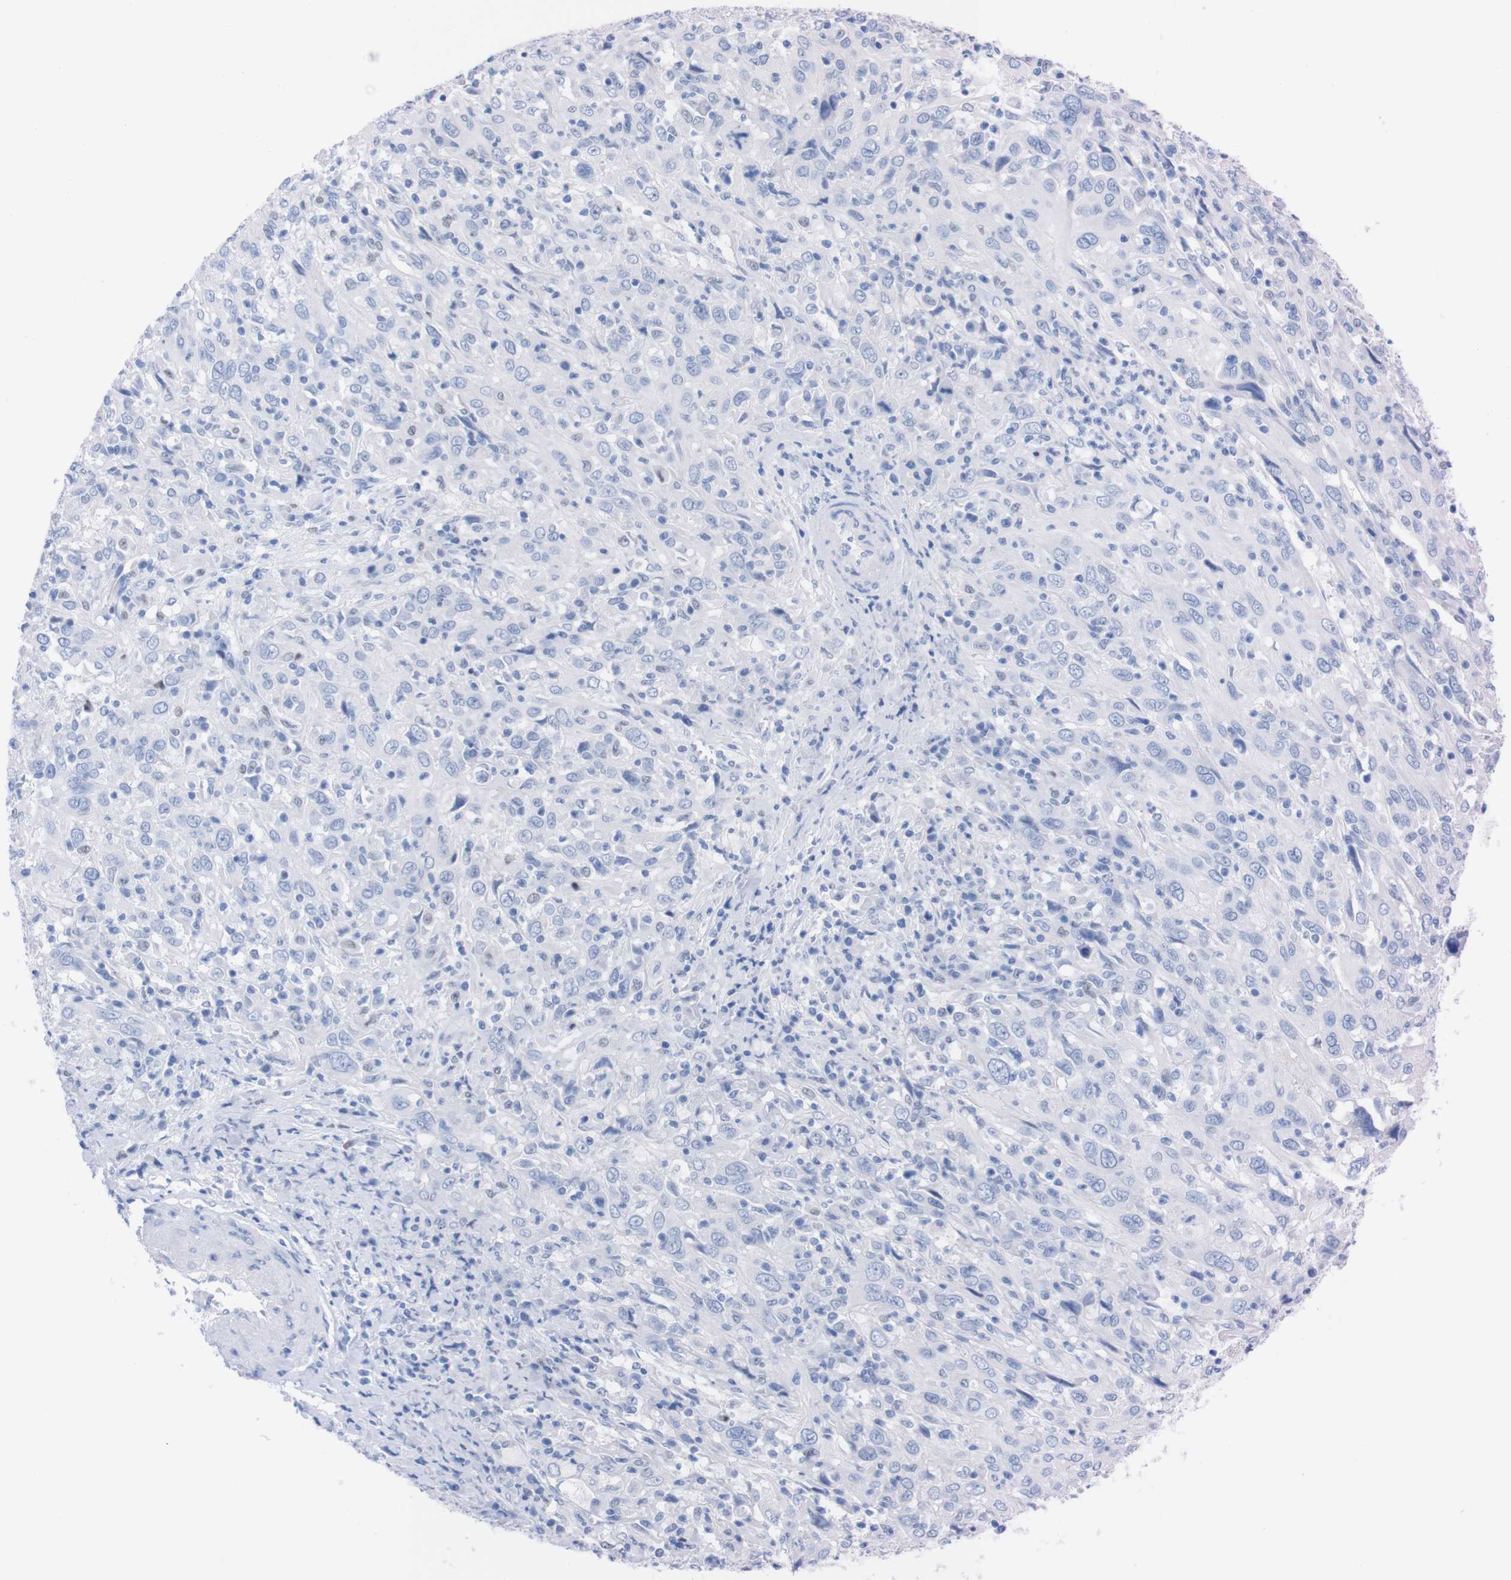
{"staining": {"intensity": "negative", "quantity": "none", "location": "none"}, "tissue": "cervical cancer", "cell_type": "Tumor cells", "image_type": "cancer", "snomed": [{"axis": "morphology", "description": "Squamous cell carcinoma, NOS"}, {"axis": "topography", "description": "Cervix"}], "caption": "An image of human cervical cancer is negative for staining in tumor cells.", "gene": "P2RY12", "patient": {"sex": "female", "age": 46}}